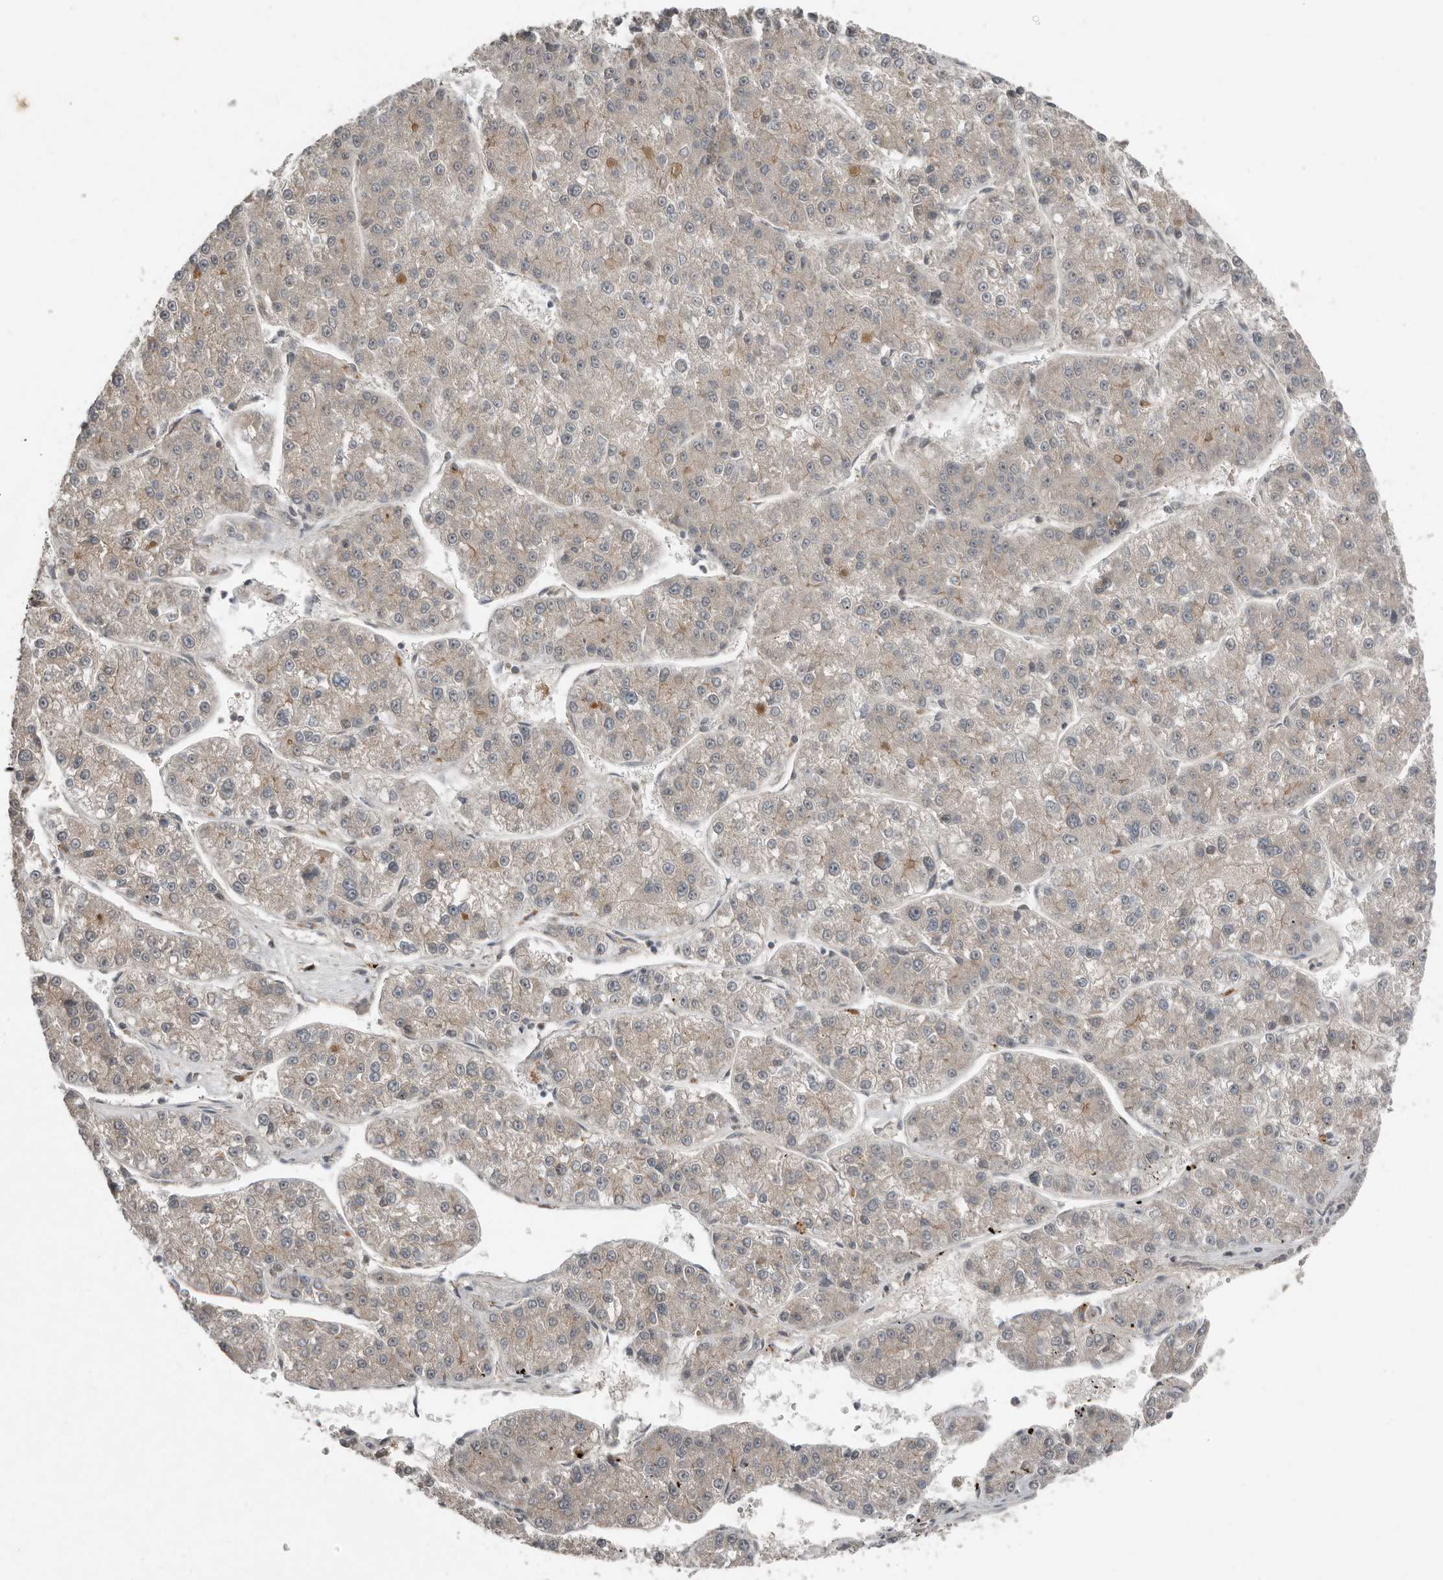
{"staining": {"intensity": "weak", "quantity": "<25%", "location": "cytoplasmic/membranous"}, "tissue": "liver cancer", "cell_type": "Tumor cells", "image_type": "cancer", "snomed": [{"axis": "morphology", "description": "Carcinoma, Hepatocellular, NOS"}, {"axis": "topography", "description": "Liver"}], "caption": "IHC photomicrograph of neoplastic tissue: human hepatocellular carcinoma (liver) stained with DAB displays no significant protein staining in tumor cells.", "gene": "TEAD3", "patient": {"sex": "female", "age": 73}}